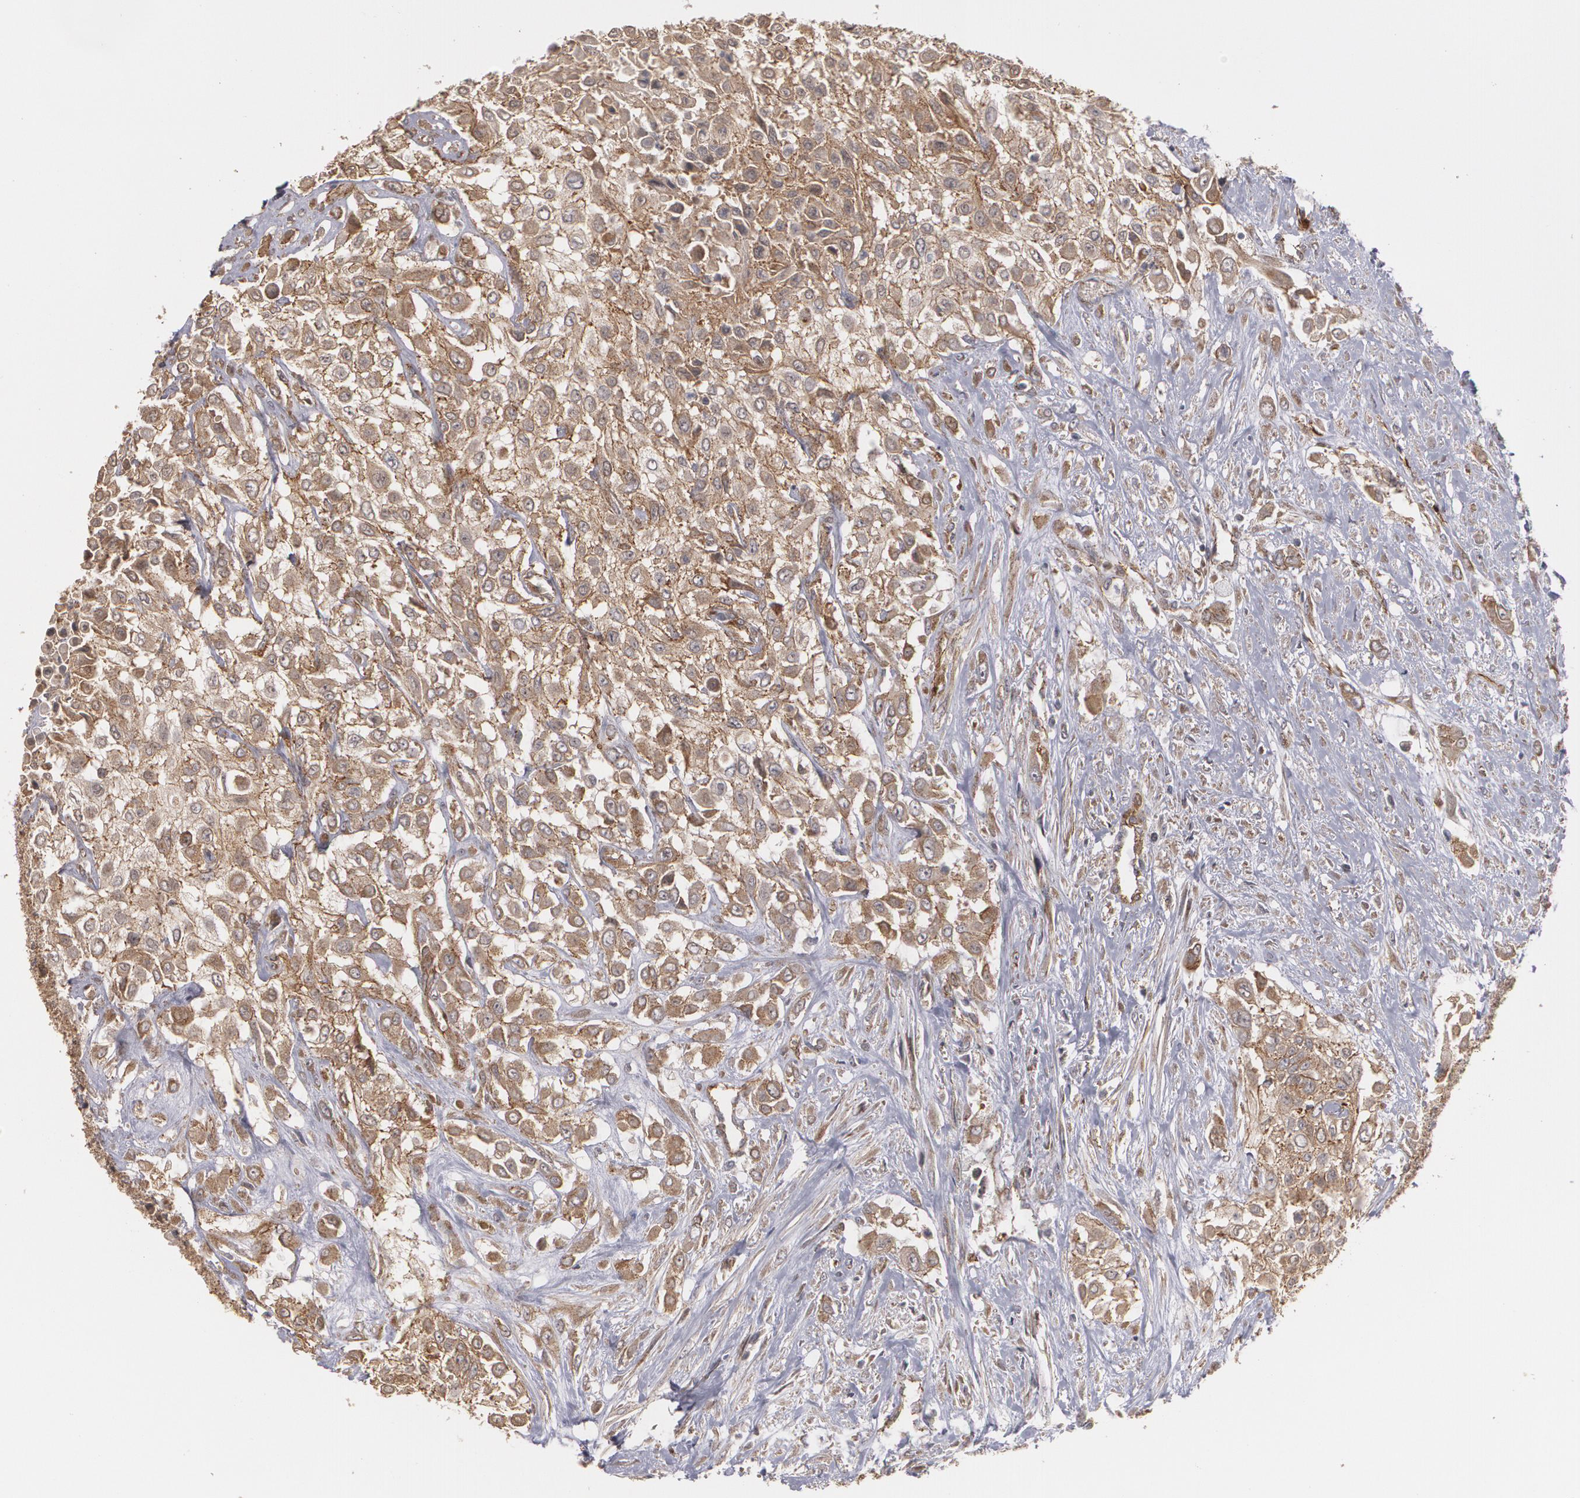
{"staining": {"intensity": "strong", "quantity": ">75%", "location": "cytoplasmic/membranous"}, "tissue": "urothelial cancer", "cell_type": "Tumor cells", "image_type": "cancer", "snomed": [{"axis": "morphology", "description": "Urothelial carcinoma, High grade"}, {"axis": "topography", "description": "Urinary bladder"}], "caption": "Protein staining displays strong cytoplasmic/membranous staining in approximately >75% of tumor cells in urothelial cancer. Nuclei are stained in blue.", "gene": "TJP1", "patient": {"sex": "male", "age": 57}}